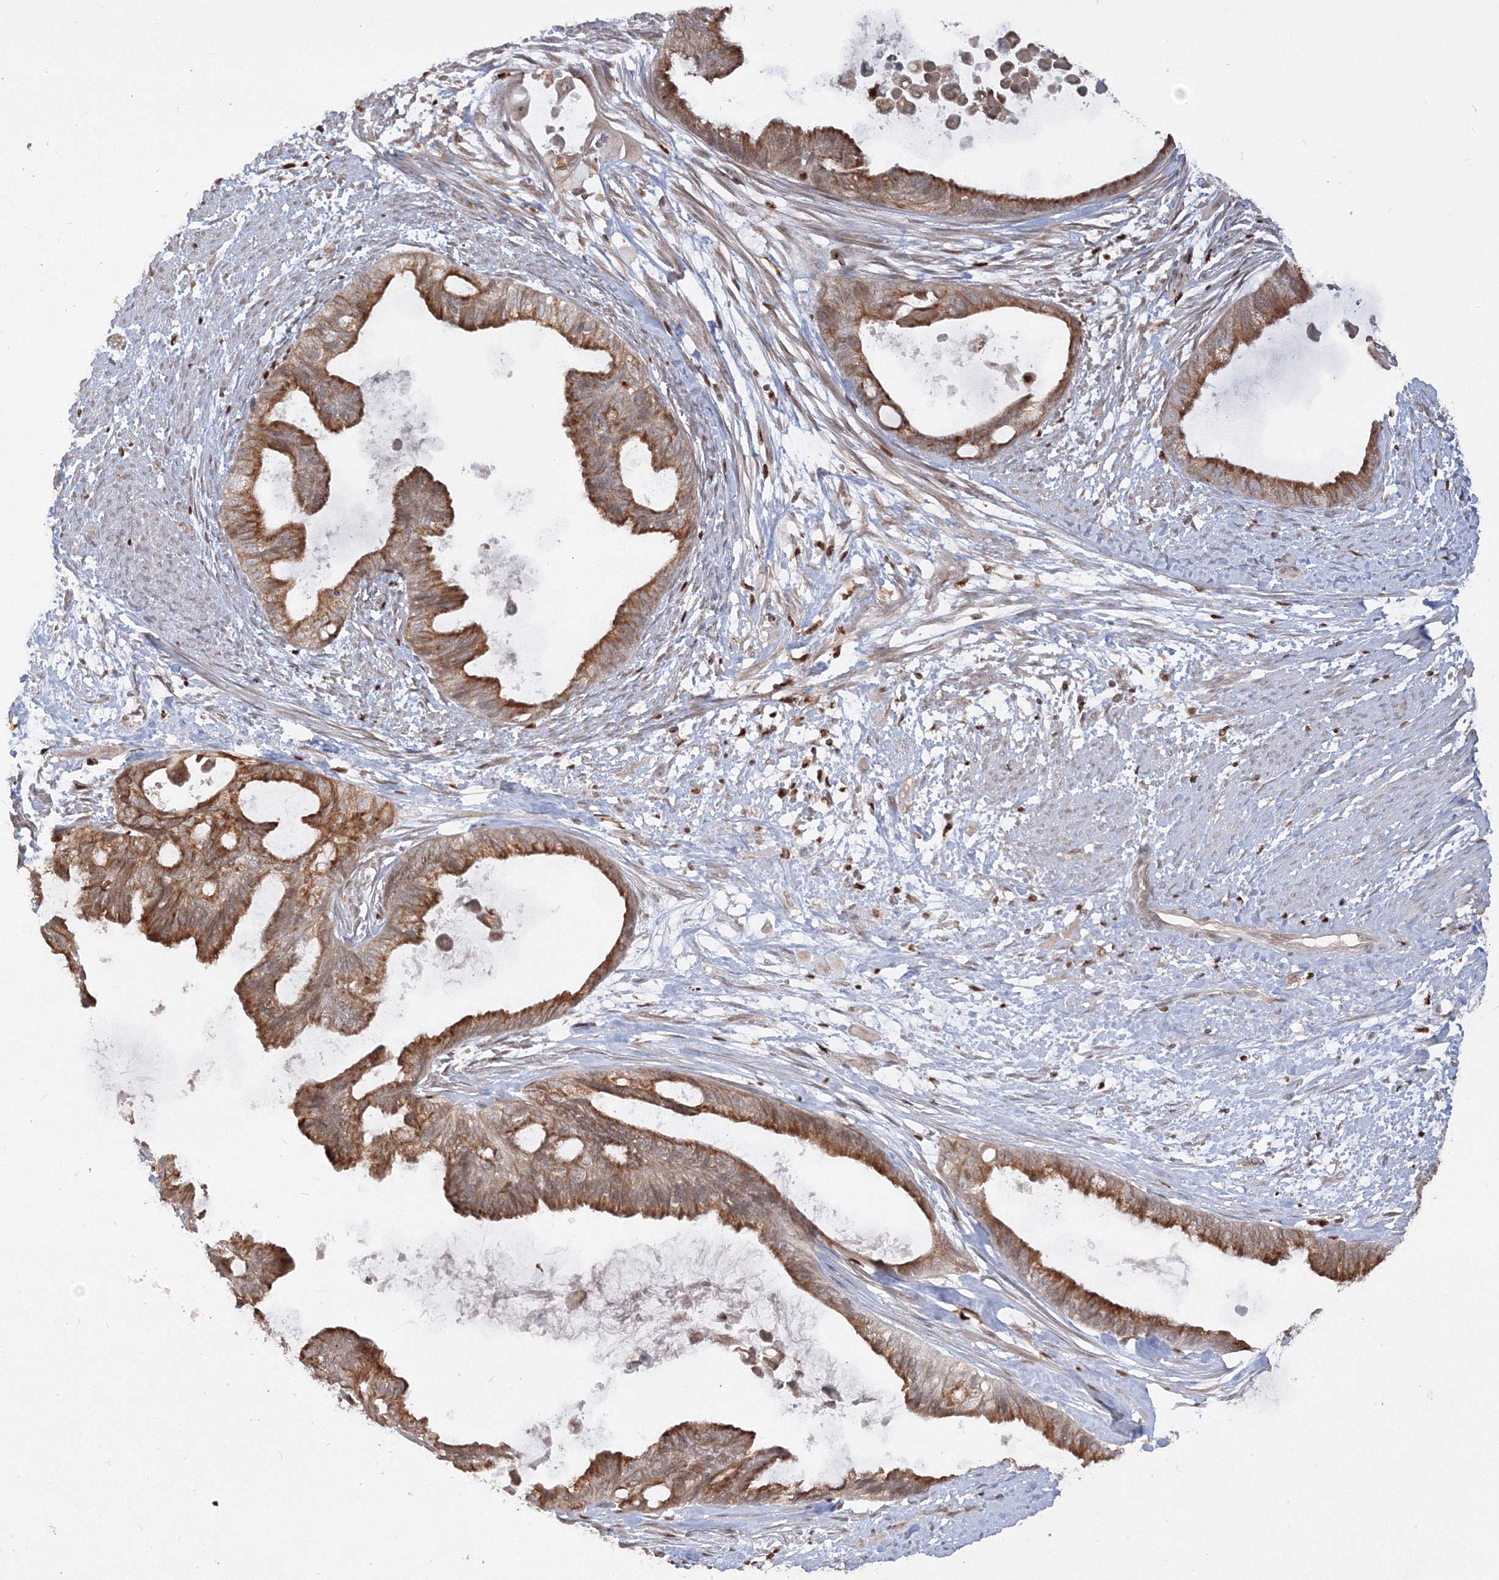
{"staining": {"intensity": "moderate", "quantity": ">75%", "location": "cytoplasmic/membranous"}, "tissue": "cervical cancer", "cell_type": "Tumor cells", "image_type": "cancer", "snomed": [{"axis": "morphology", "description": "Normal tissue, NOS"}, {"axis": "morphology", "description": "Adenocarcinoma, NOS"}, {"axis": "topography", "description": "Cervix"}, {"axis": "topography", "description": "Endometrium"}], "caption": "Brown immunohistochemical staining in adenocarcinoma (cervical) displays moderate cytoplasmic/membranous staining in approximately >75% of tumor cells.", "gene": "TMEM50B", "patient": {"sex": "female", "age": 86}}